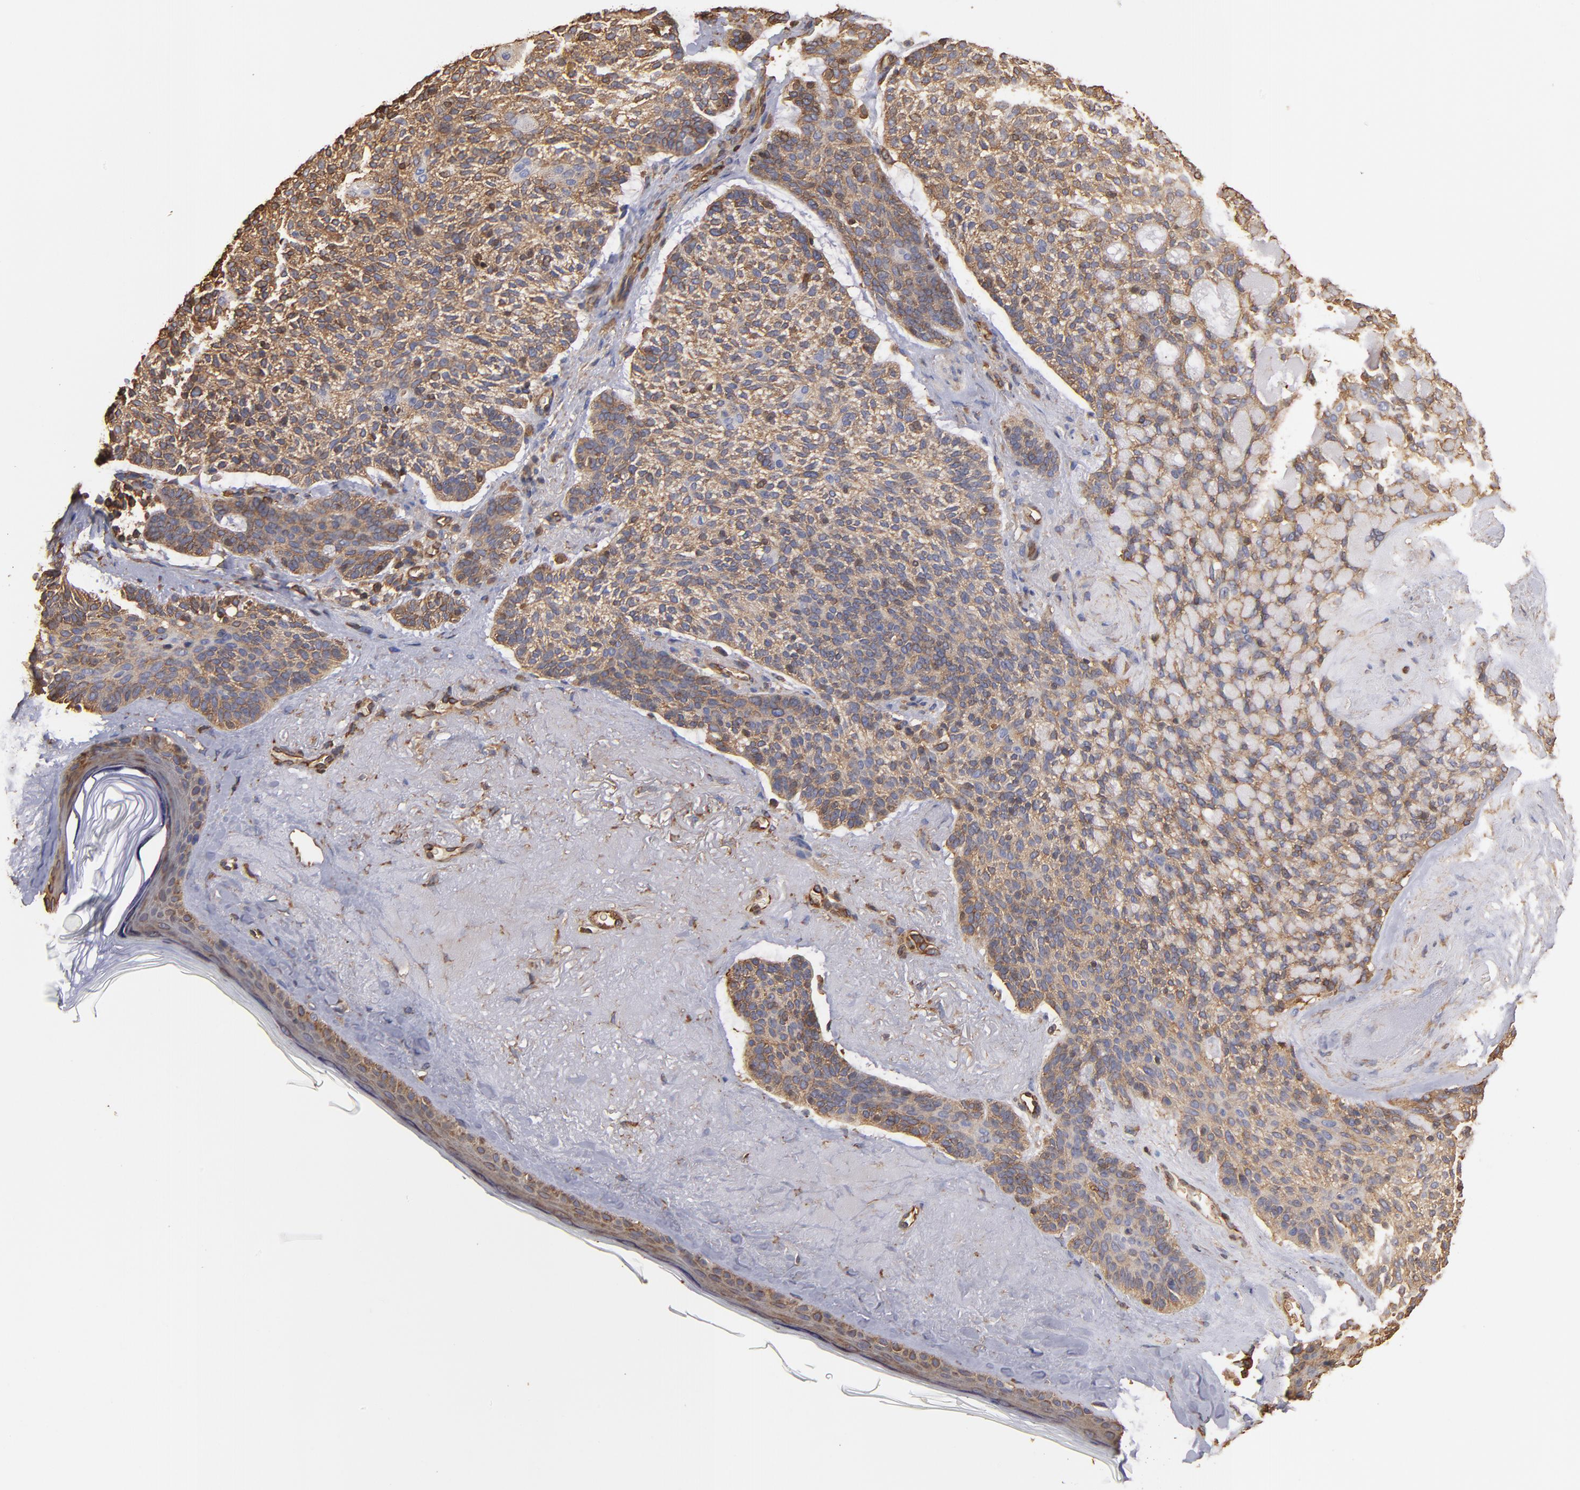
{"staining": {"intensity": "weak", "quantity": ">75%", "location": "cytoplasmic/membranous"}, "tissue": "skin cancer", "cell_type": "Tumor cells", "image_type": "cancer", "snomed": [{"axis": "morphology", "description": "Normal tissue, NOS"}, {"axis": "morphology", "description": "Basal cell carcinoma"}, {"axis": "topography", "description": "Skin"}], "caption": "Skin cancer tissue displays weak cytoplasmic/membranous positivity in about >75% of tumor cells, visualized by immunohistochemistry.", "gene": "ACTN4", "patient": {"sex": "female", "age": 70}}